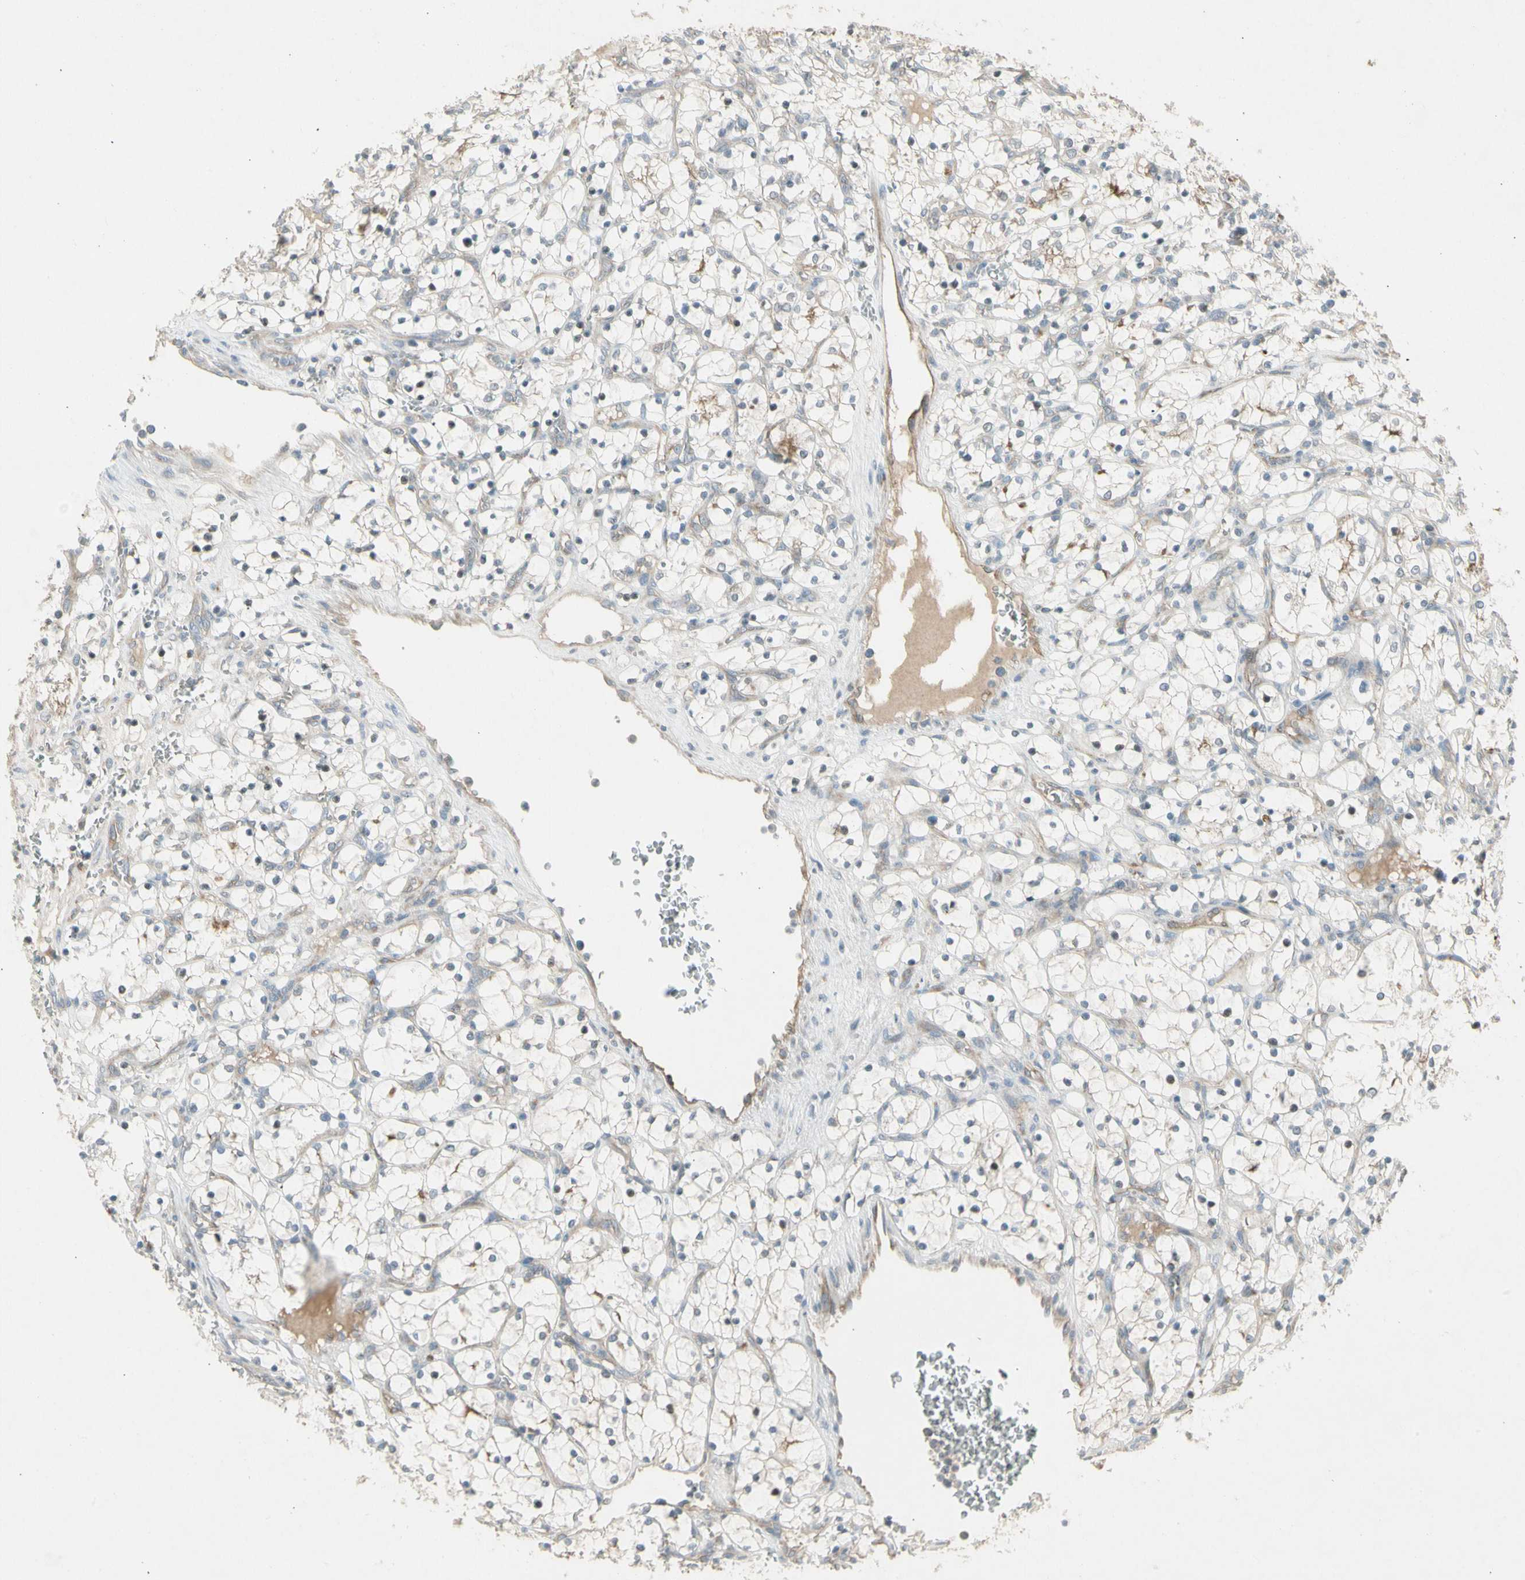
{"staining": {"intensity": "weak", "quantity": "<25%", "location": "cytoplasmic/membranous"}, "tissue": "renal cancer", "cell_type": "Tumor cells", "image_type": "cancer", "snomed": [{"axis": "morphology", "description": "Adenocarcinoma, NOS"}, {"axis": "topography", "description": "Kidney"}], "caption": "High magnification brightfield microscopy of renal adenocarcinoma stained with DAB (brown) and counterstained with hematoxylin (blue): tumor cells show no significant positivity.", "gene": "PANK2", "patient": {"sex": "female", "age": 69}}